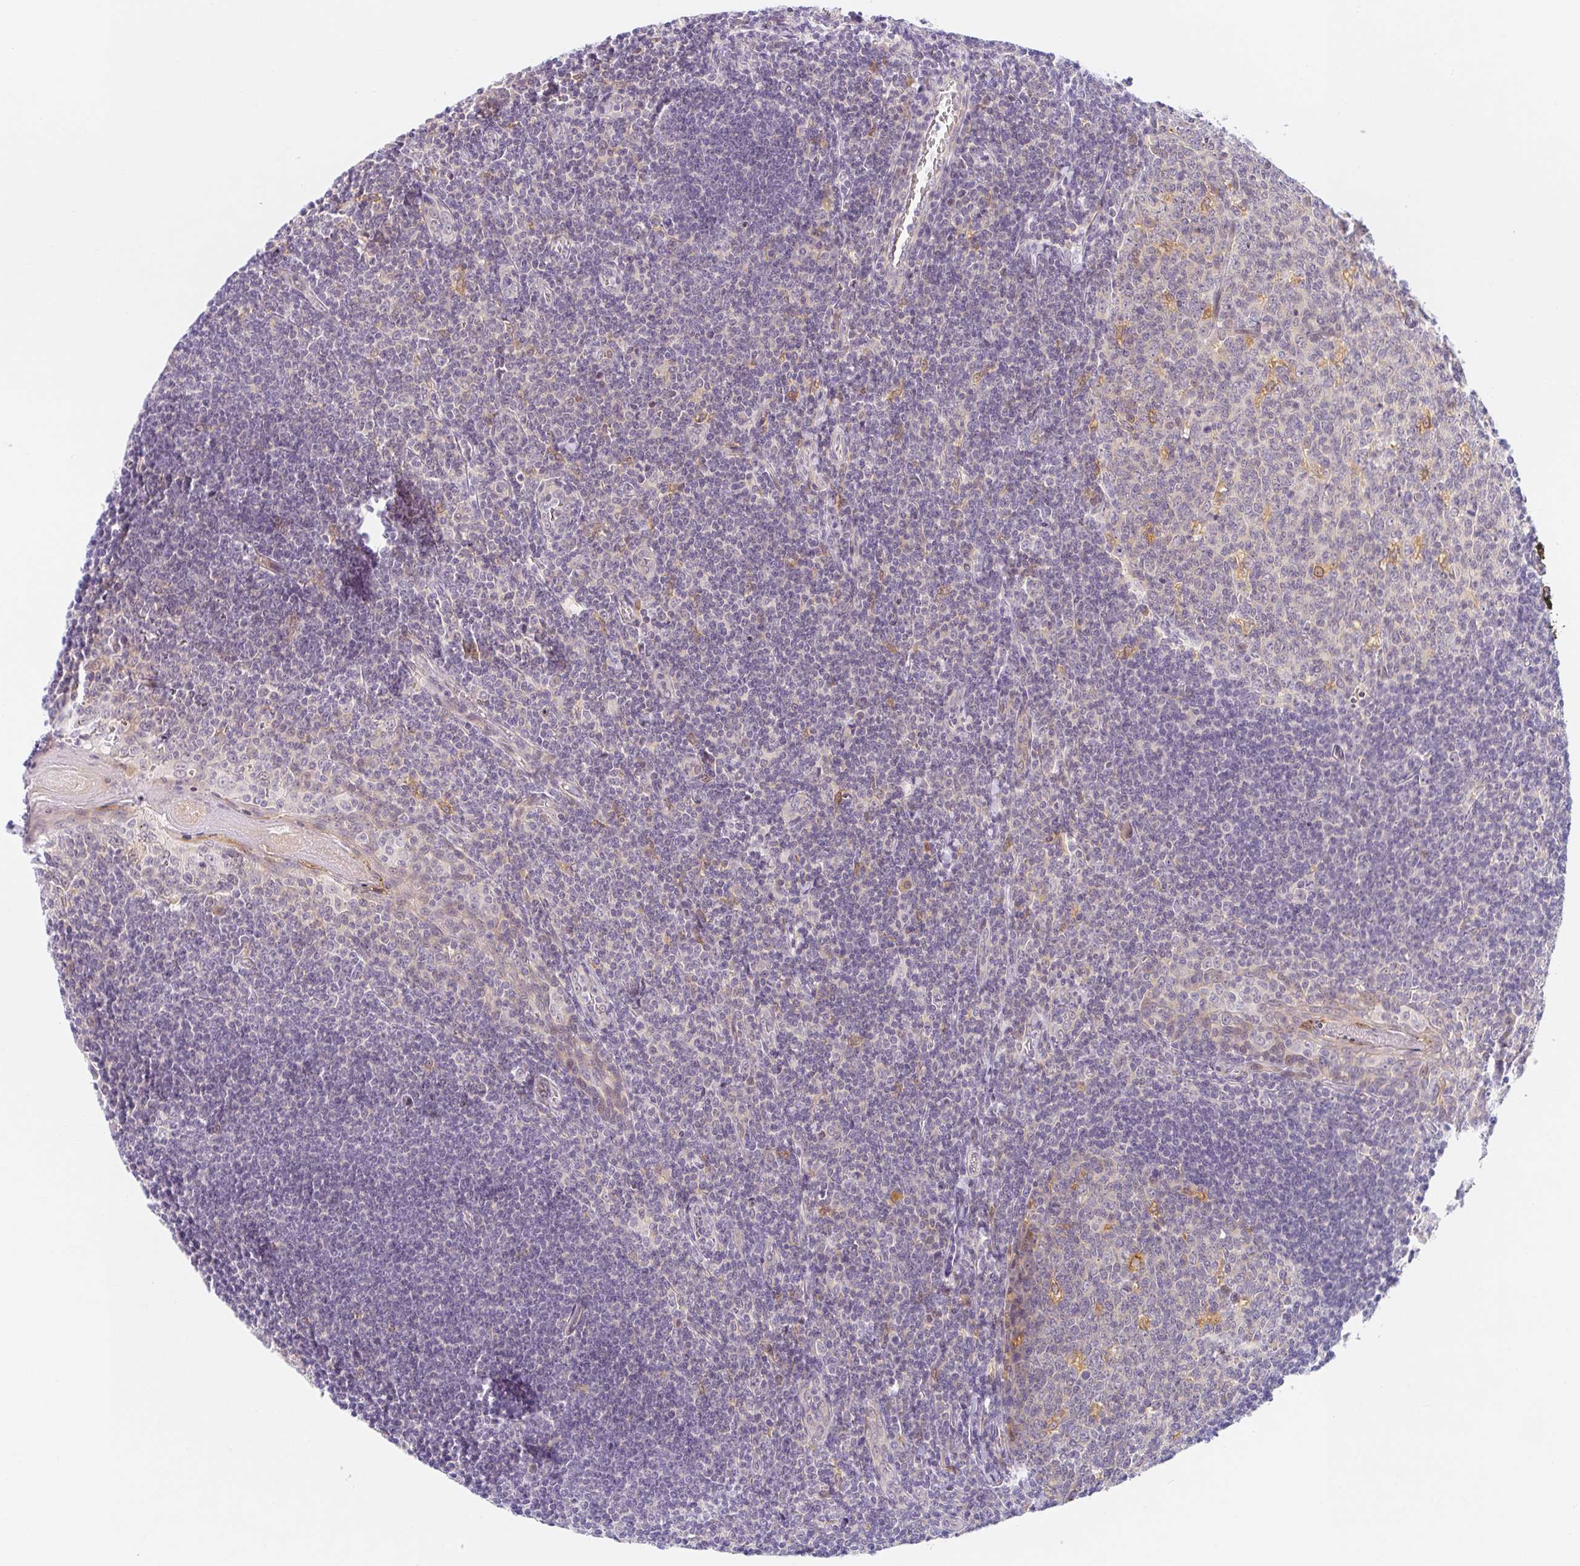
{"staining": {"intensity": "moderate", "quantity": "<25%", "location": "cytoplasmic/membranous"}, "tissue": "tonsil", "cell_type": "Germinal center cells", "image_type": "normal", "snomed": [{"axis": "morphology", "description": "Normal tissue, NOS"}, {"axis": "topography", "description": "Tonsil"}], "caption": "Protein staining of benign tonsil reveals moderate cytoplasmic/membranous positivity in approximately <25% of germinal center cells. Nuclei are stained in blue.", "gene": "TMEM86A", "patient": {"sex": "male", "age": 27}}